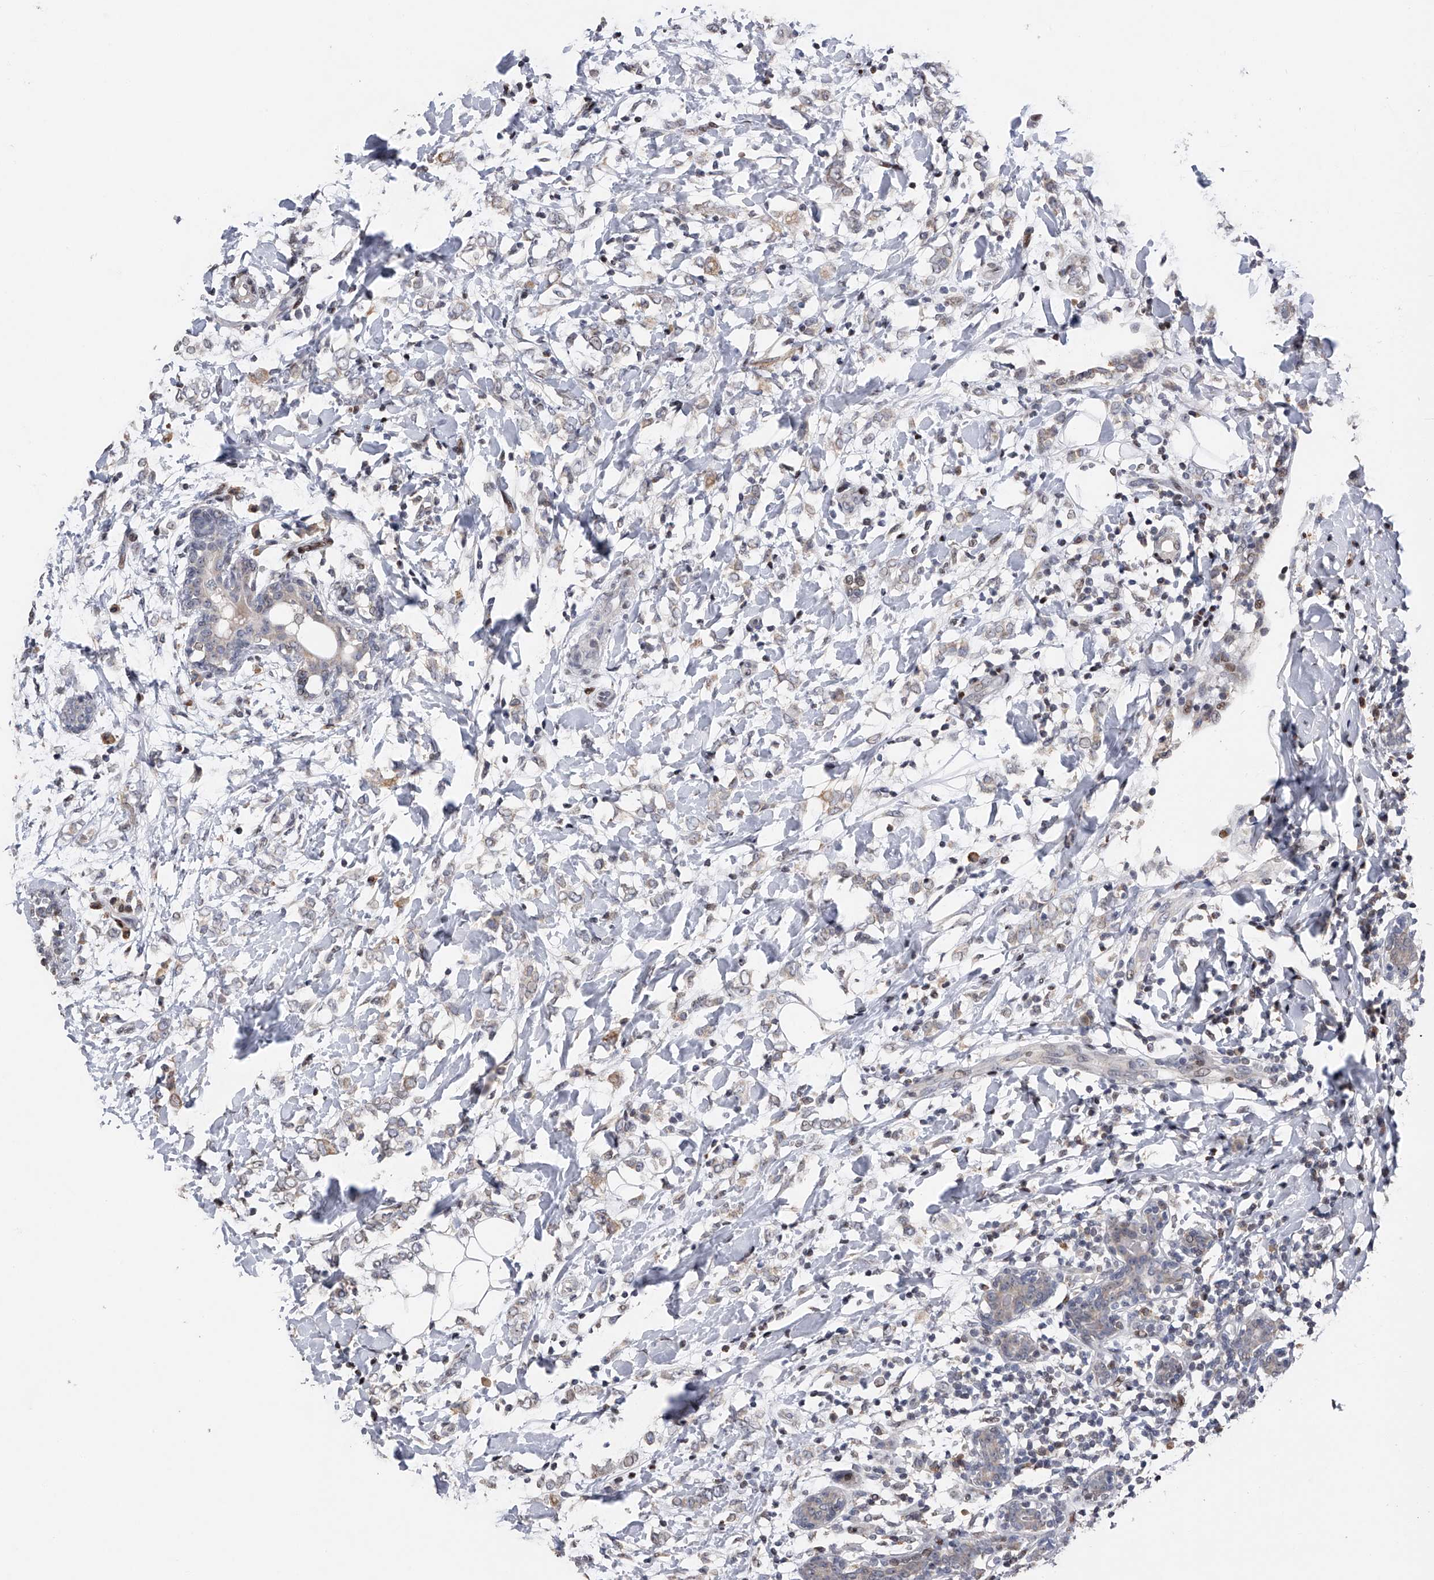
{"staining": {"intensity": "negative", "quantity": "none", "location": "none"}, "tissue": "breast cancer", "cell_type": "Tumor cells", "image_type": "cancer", "snomed": [{"axis": "morphology", "description": "Normal tissue, NOS"}, {"axis": "morphology", "description": "Lobular carcinoma"}, {"axis": "topography", "description": "Breast"}], "caption": "IHC micrograph of neoplastic tissue: breast cancer stained with DAB demonstrates no significant protein positivity in tumor cells.", "gene": "RWDD2A", "patient": {"sex": "female", "age": 47}}